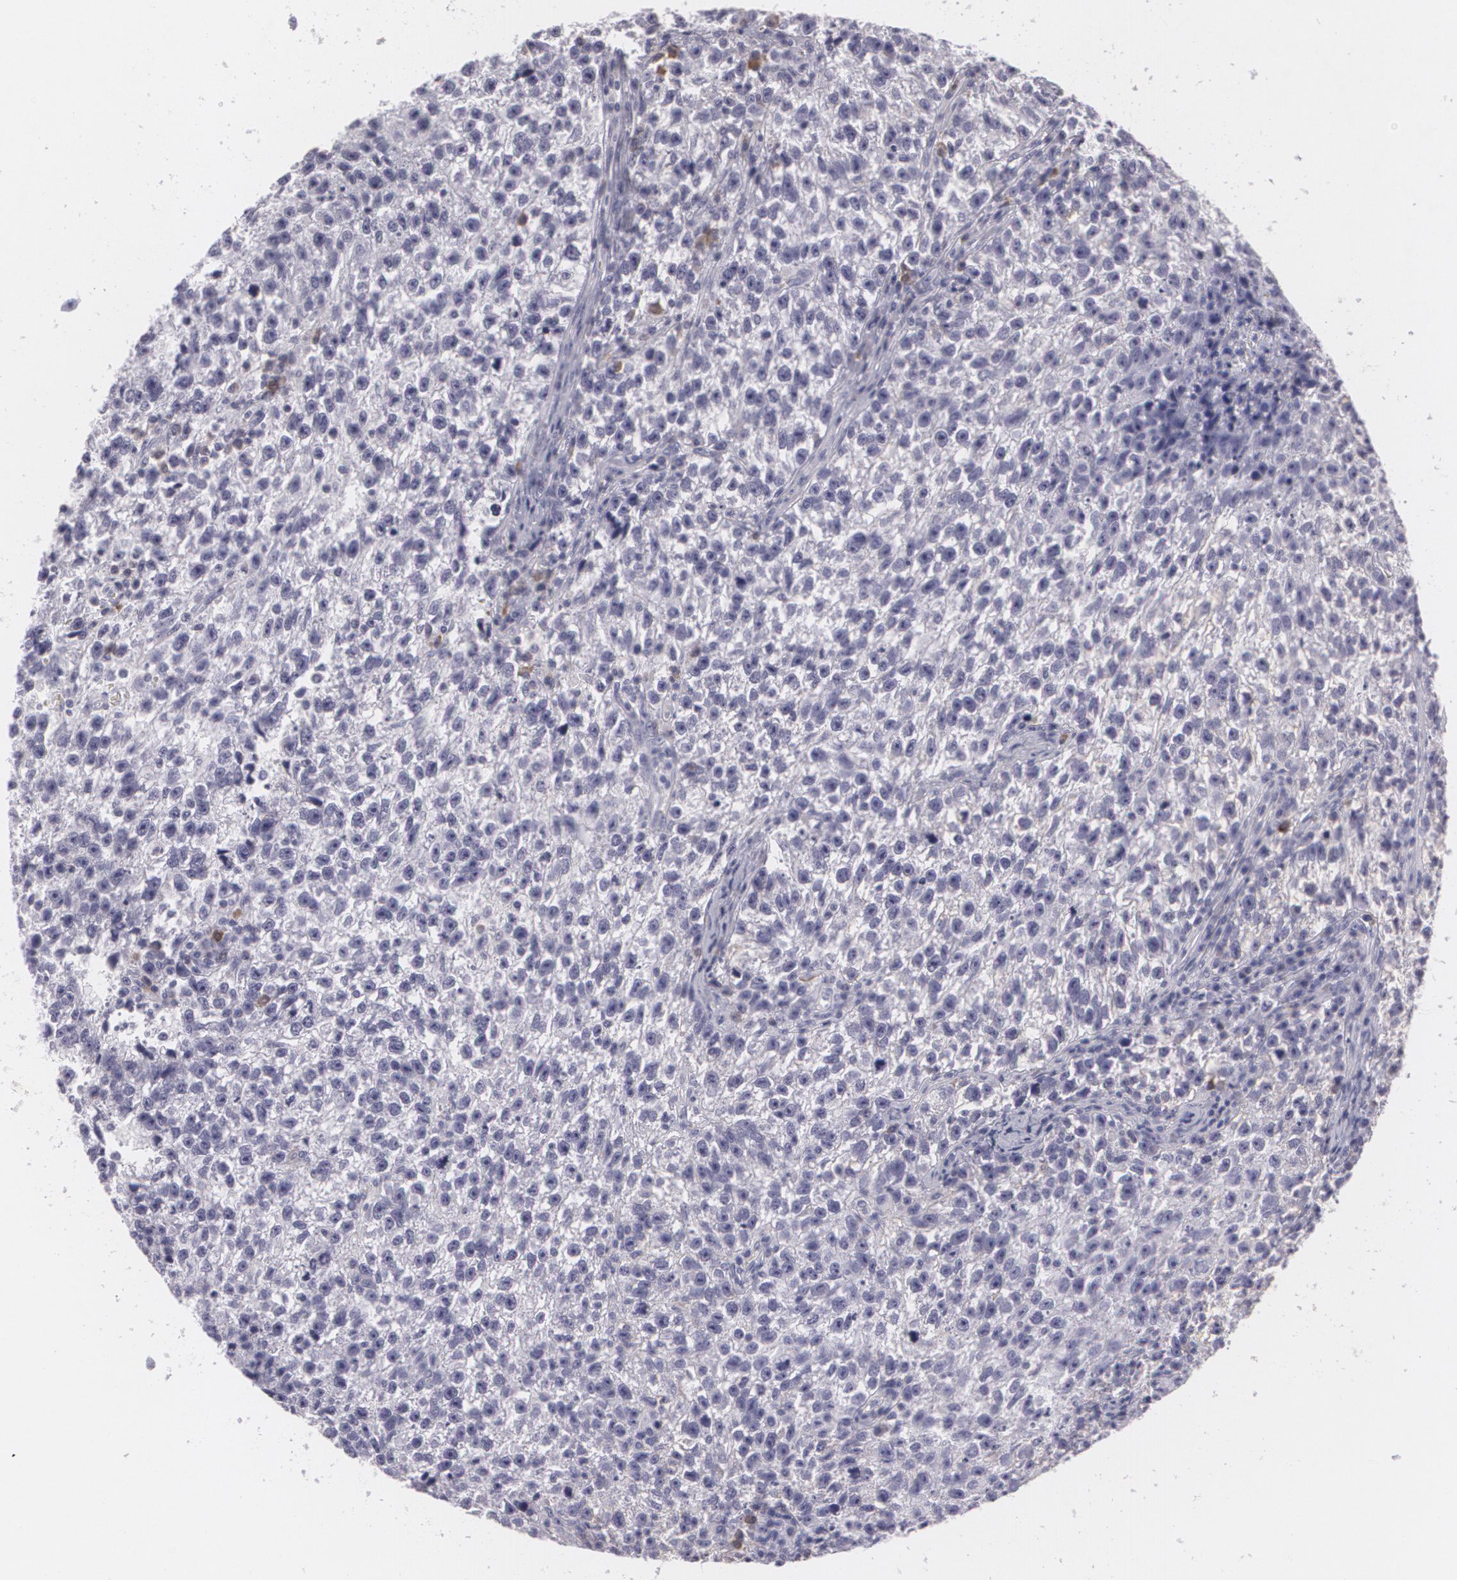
{"staining": {"intensity": "negative", "quantity": "none", "location": "none"}, "tissue": "testis cancer", "cell_type": "Tumor cells", "image_type": "cancer", "snomed": [{"axis": "morphology", "description": "Seminoma, NOS"}, {"axis": "topography", "description": "Testis"}], "caption": "Testis seminoma was stained to show a protein in brown. There is no significant positivity in tumor cells.", "gene": "MAP2", "patient": {"sex": "male", "age": 38}}